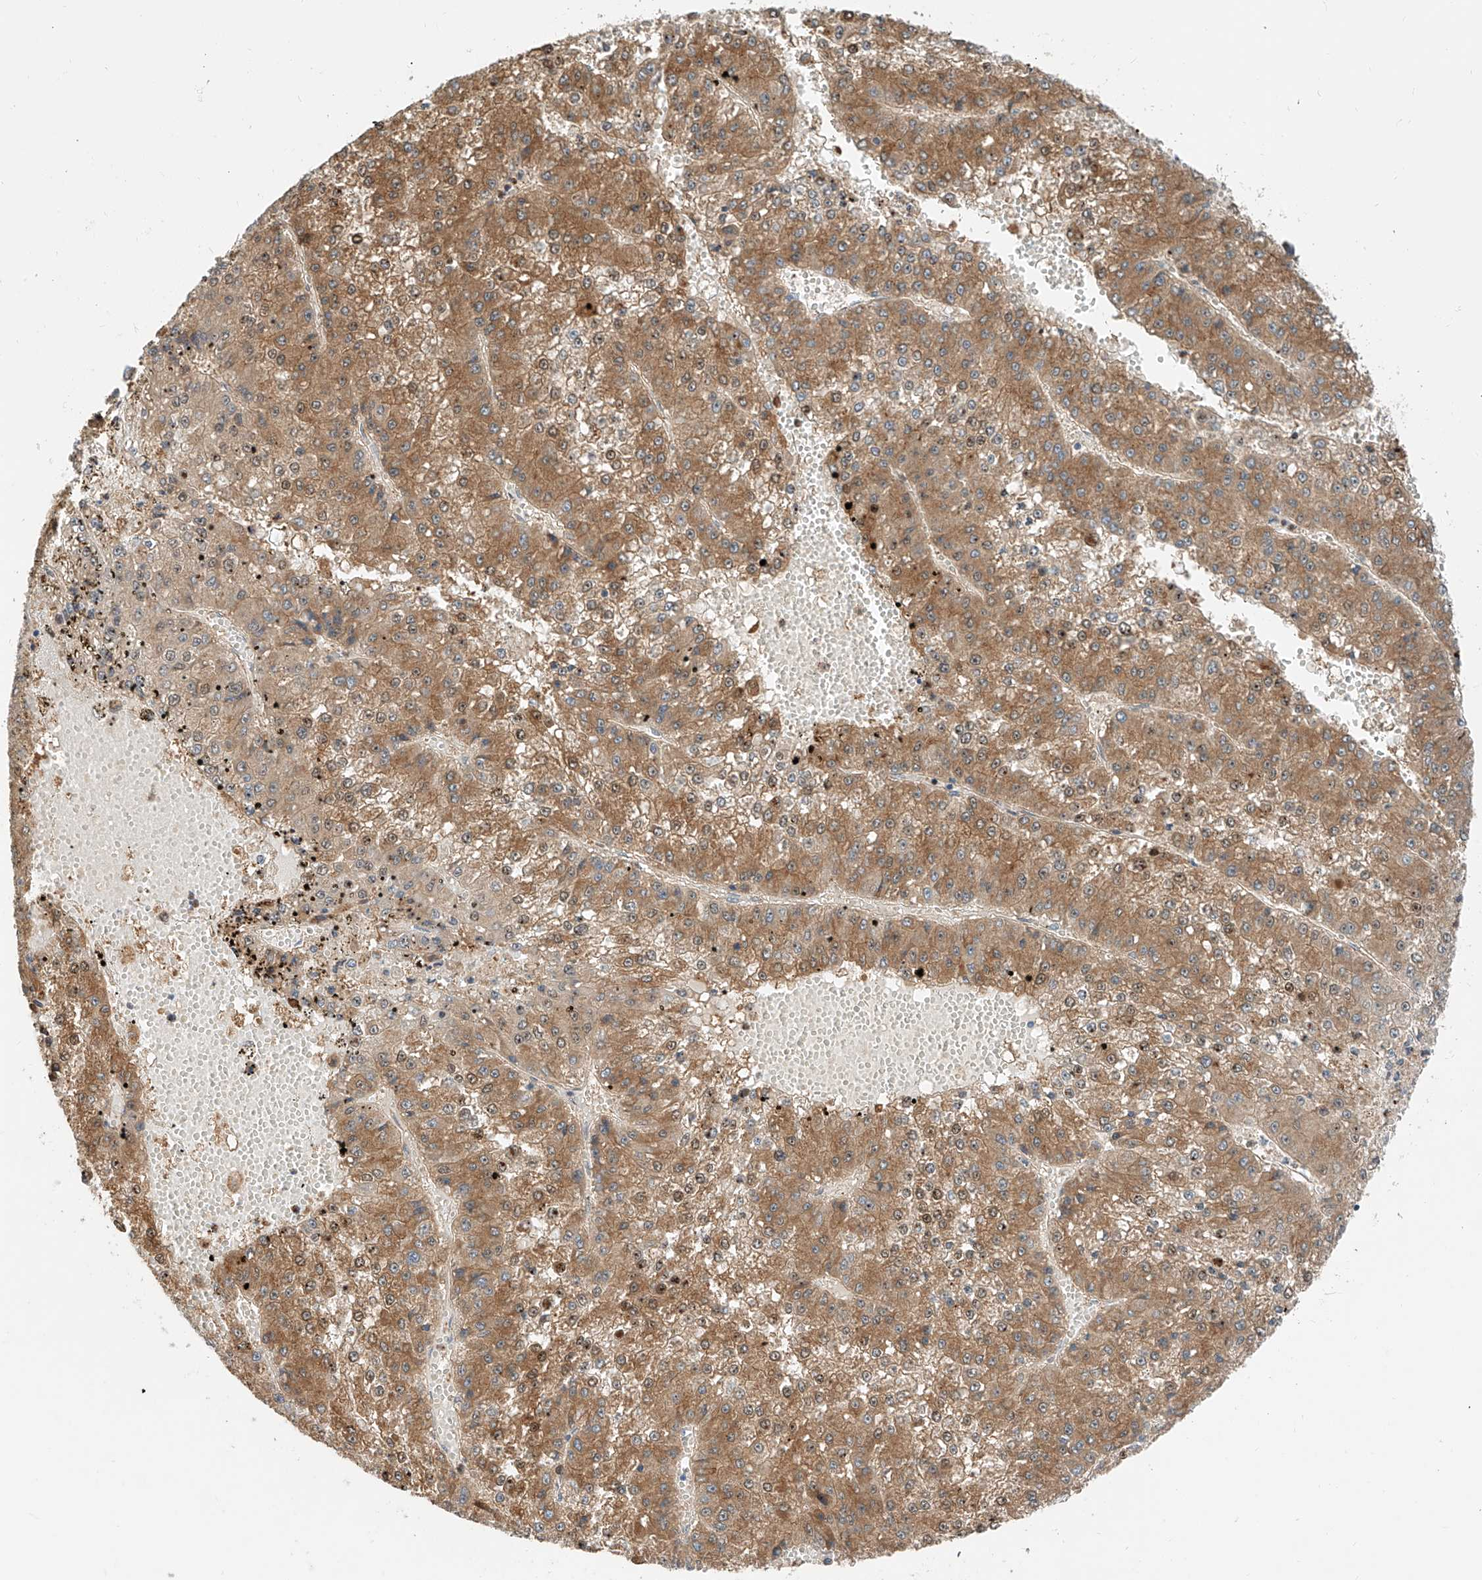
{"staining": {"intensity": "moderate", "quantity": ">75%", "location": "cytoplasmic/membranous"}, "tissue": "liver cancer", "cell_type": "Tumor cells", "image_type": "cancer", "snomed": [{"axis": "morphology", "description": "Carcinoma, Hepatocellular, NOS"}, {"axis": "topography", "description": "Liver"}], "caption": "A brown stain labels moderate cytoplasmic/membranous expression of a protein in human liver cancer (hepatocellular carcinoma) tumor cells. Nuclei are stained in blue.", "gene": "CPAMD8", "patient": {"sex": "female", "age": 73}}